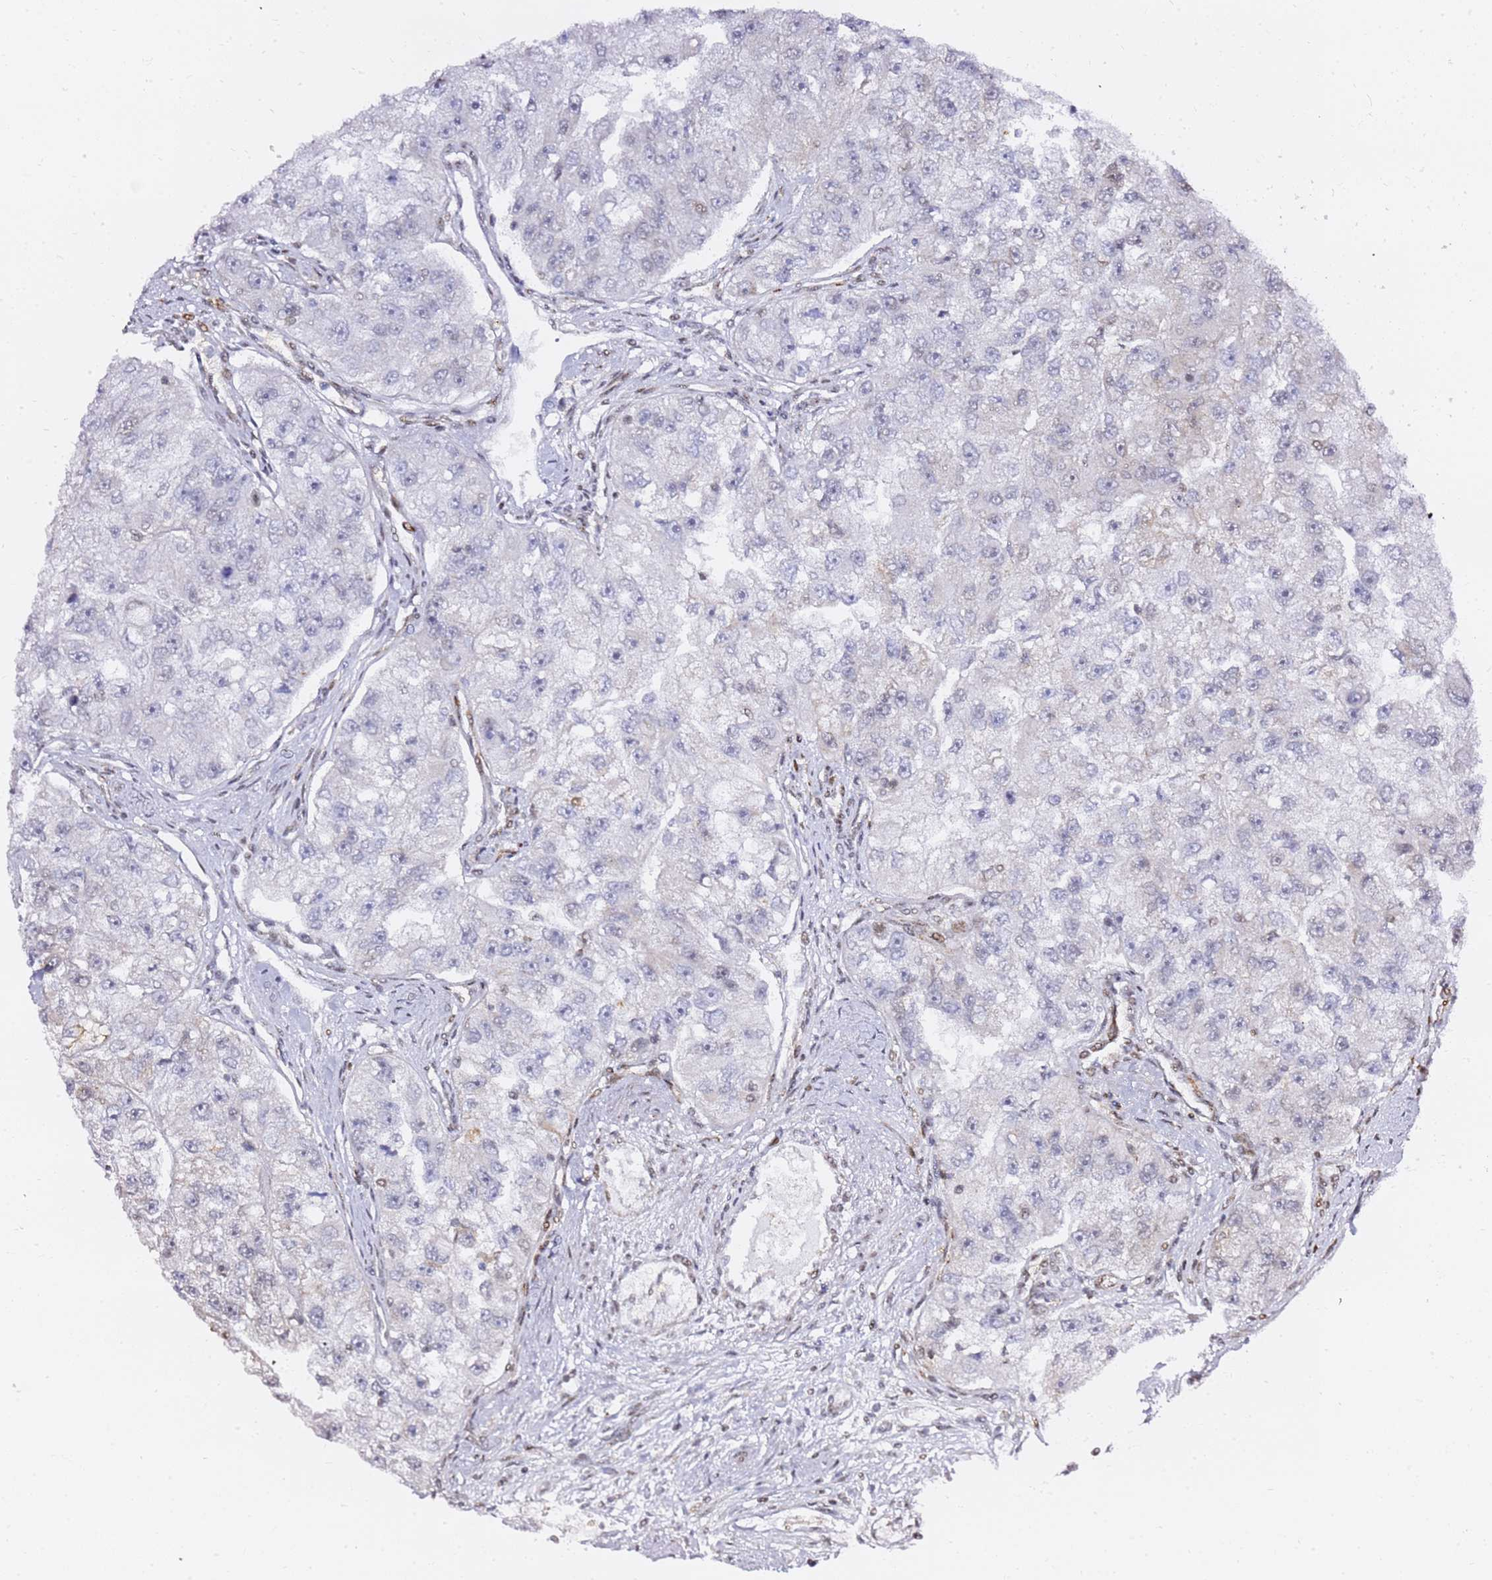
{"staining": {"intensity": "negative", "quantity": "none", "location": "none"}, "tissue": "renal cancer", "cell_type": "Tumor cells", "image_type": "cancer", "snomed": [{"axis": "morphology", "description": "Adenocarcinoma, NOS"}, {"axis": "topography", "description": "Kidney"}], "caption": "An immunohistochemistry photomicrograph of renal cancer is shown. There is no staining in tumor cells of renal cancer. (DAB (3,3'-diaminobenzidine) immunohistochemistry visualized using brightfield microscopy, high magnification).", "gene": "GBP2", "patient": {"sex": "male", "age": 63}}